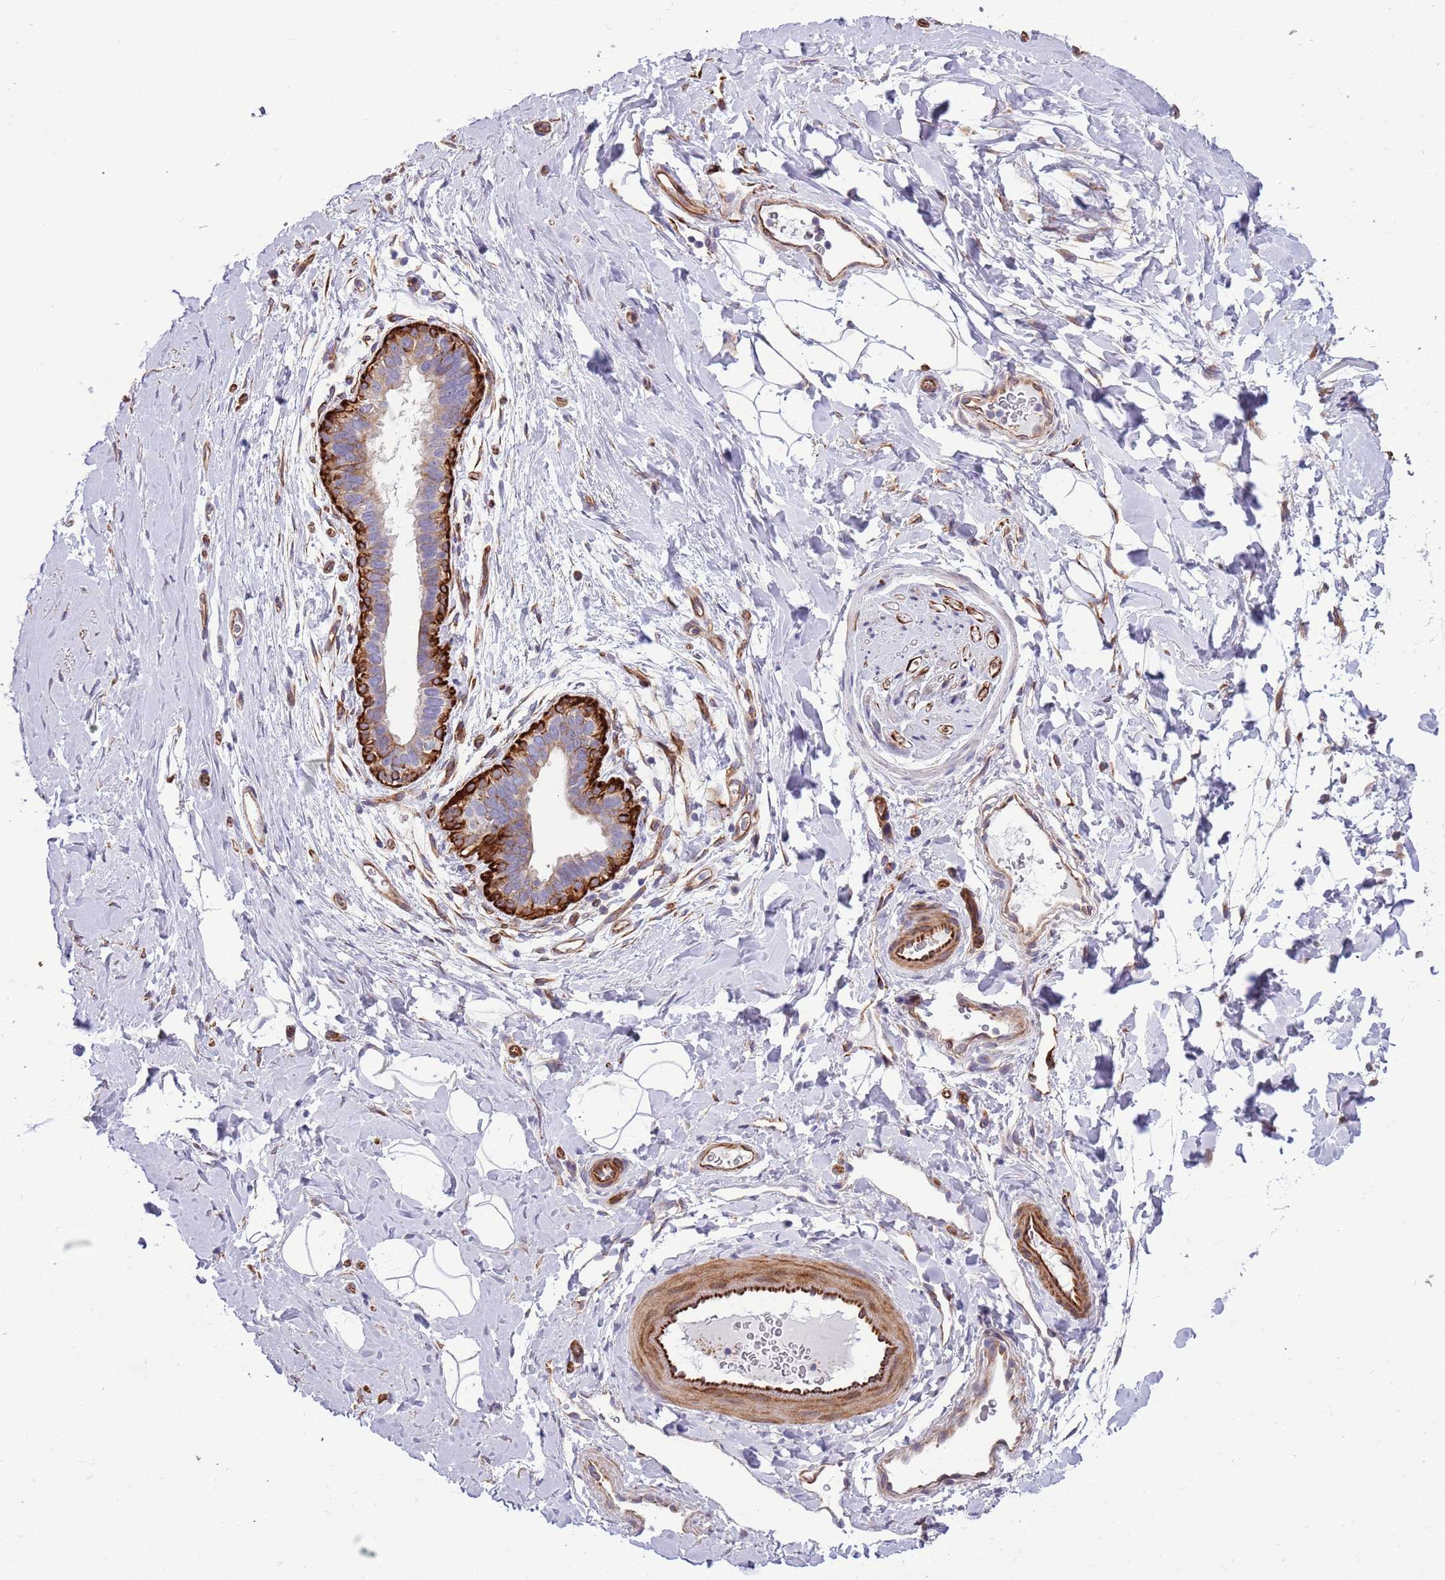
{"staining": {"intensity": "weak", "quantity": "<25%", "location": "cytoplasmic/membranous"}, "tissue": "adipose tissue", "cell_type": "Adipocytes", "image_type": "normal", "snomed": [{"axis": "morphology", "description": "Normal tissue, NOS"}, {"axis": "topography", "description": "Breast"}], "caption": "IHC of benign human adipose tissue demonstrates no staining in adipocytes.", "gene": "GAS2L3", "patient": {"sex": "female", "age": 26}}